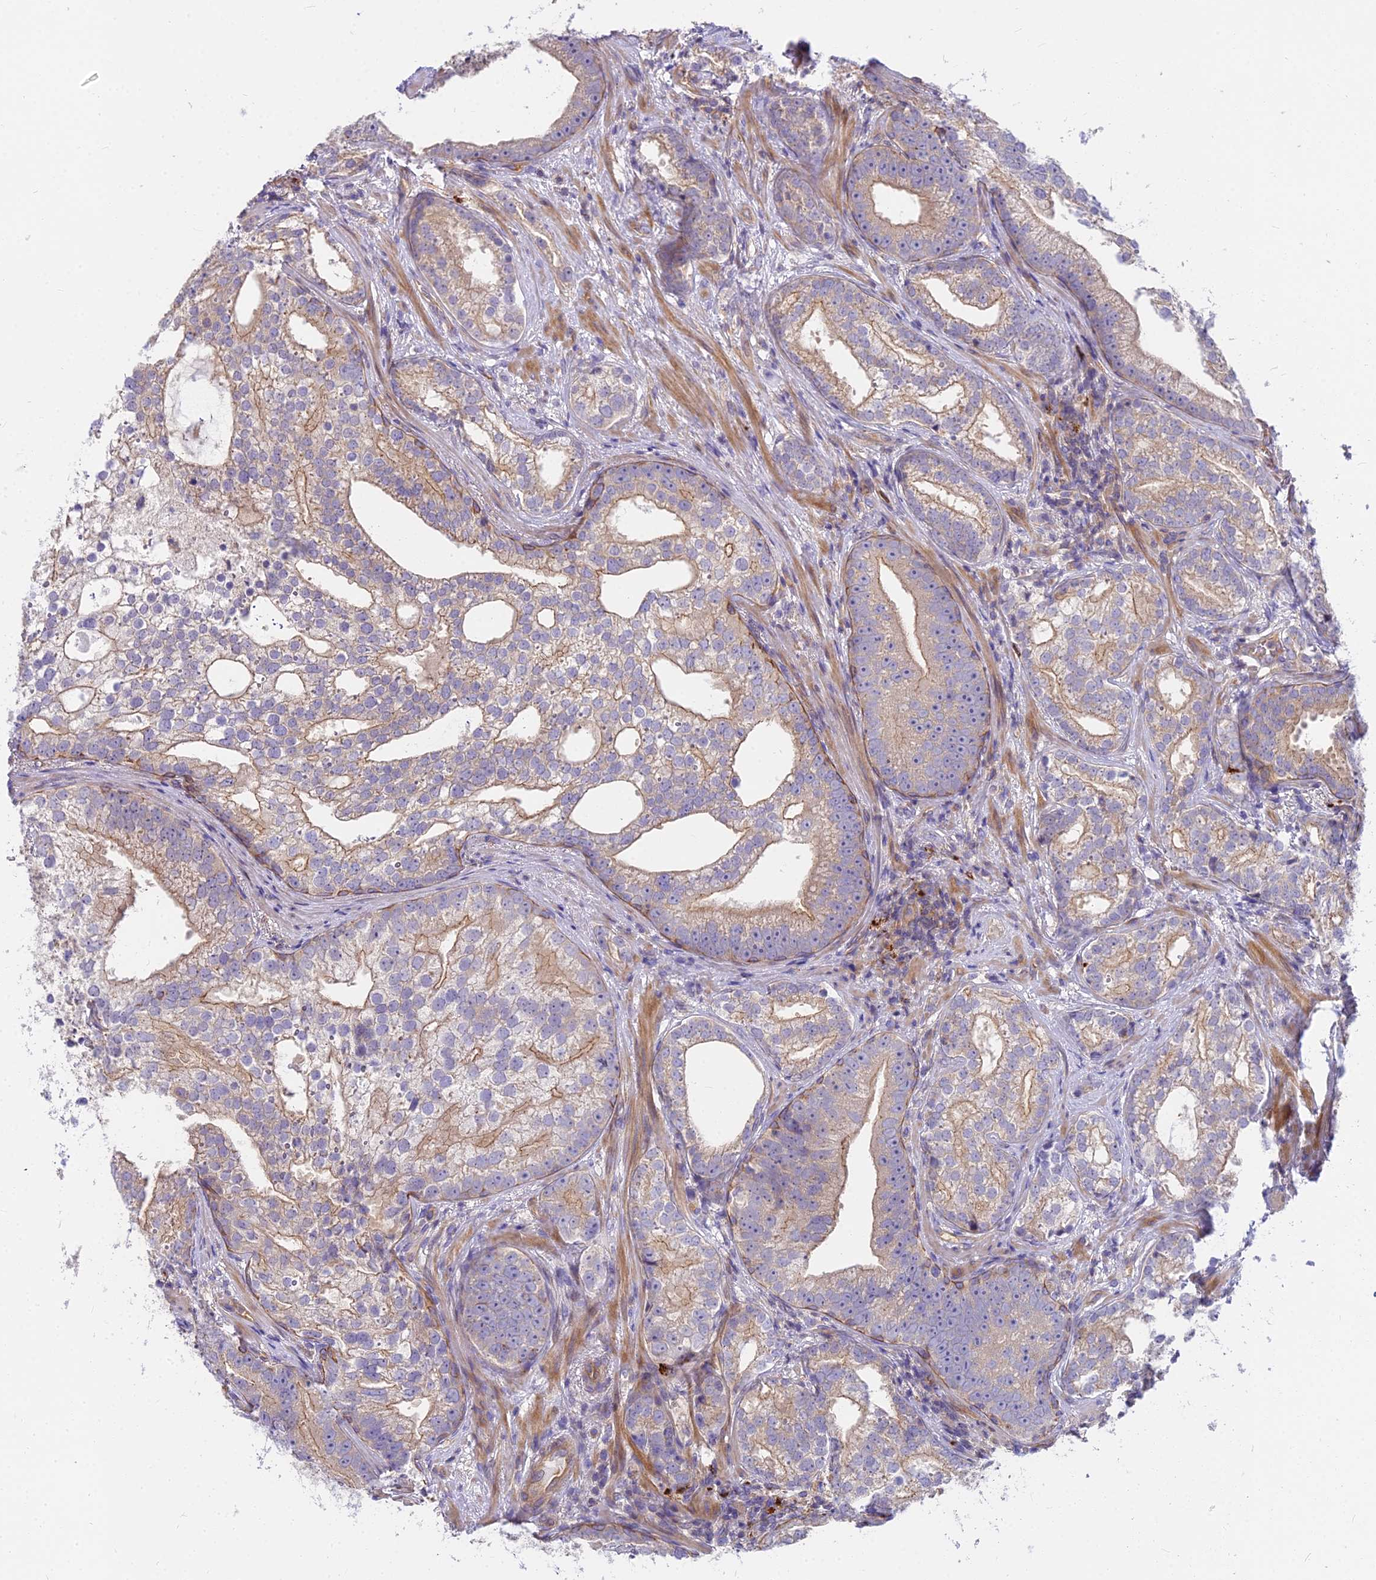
{"staining": {"intensity": "moderate", "quantity": "<25%", "location": "cytoplasmic/membranous"}, "tissue": "prostate cancer", "cell_type": "Tumor cells", "image_type": "cancer", "snomed": [{"axis": "morphology", "description": "Adenocarcinoma, High grade"}, {"axis": "topography", "description": "Prostate"}], "caption": "Protein staining demonstrates moderate cytoplasmic/membranous staining in approximately <25% of tumor cells in prostate cancer.", "gene": "HLA-DOA", "patient": {"sex": "male", "age": 75}}